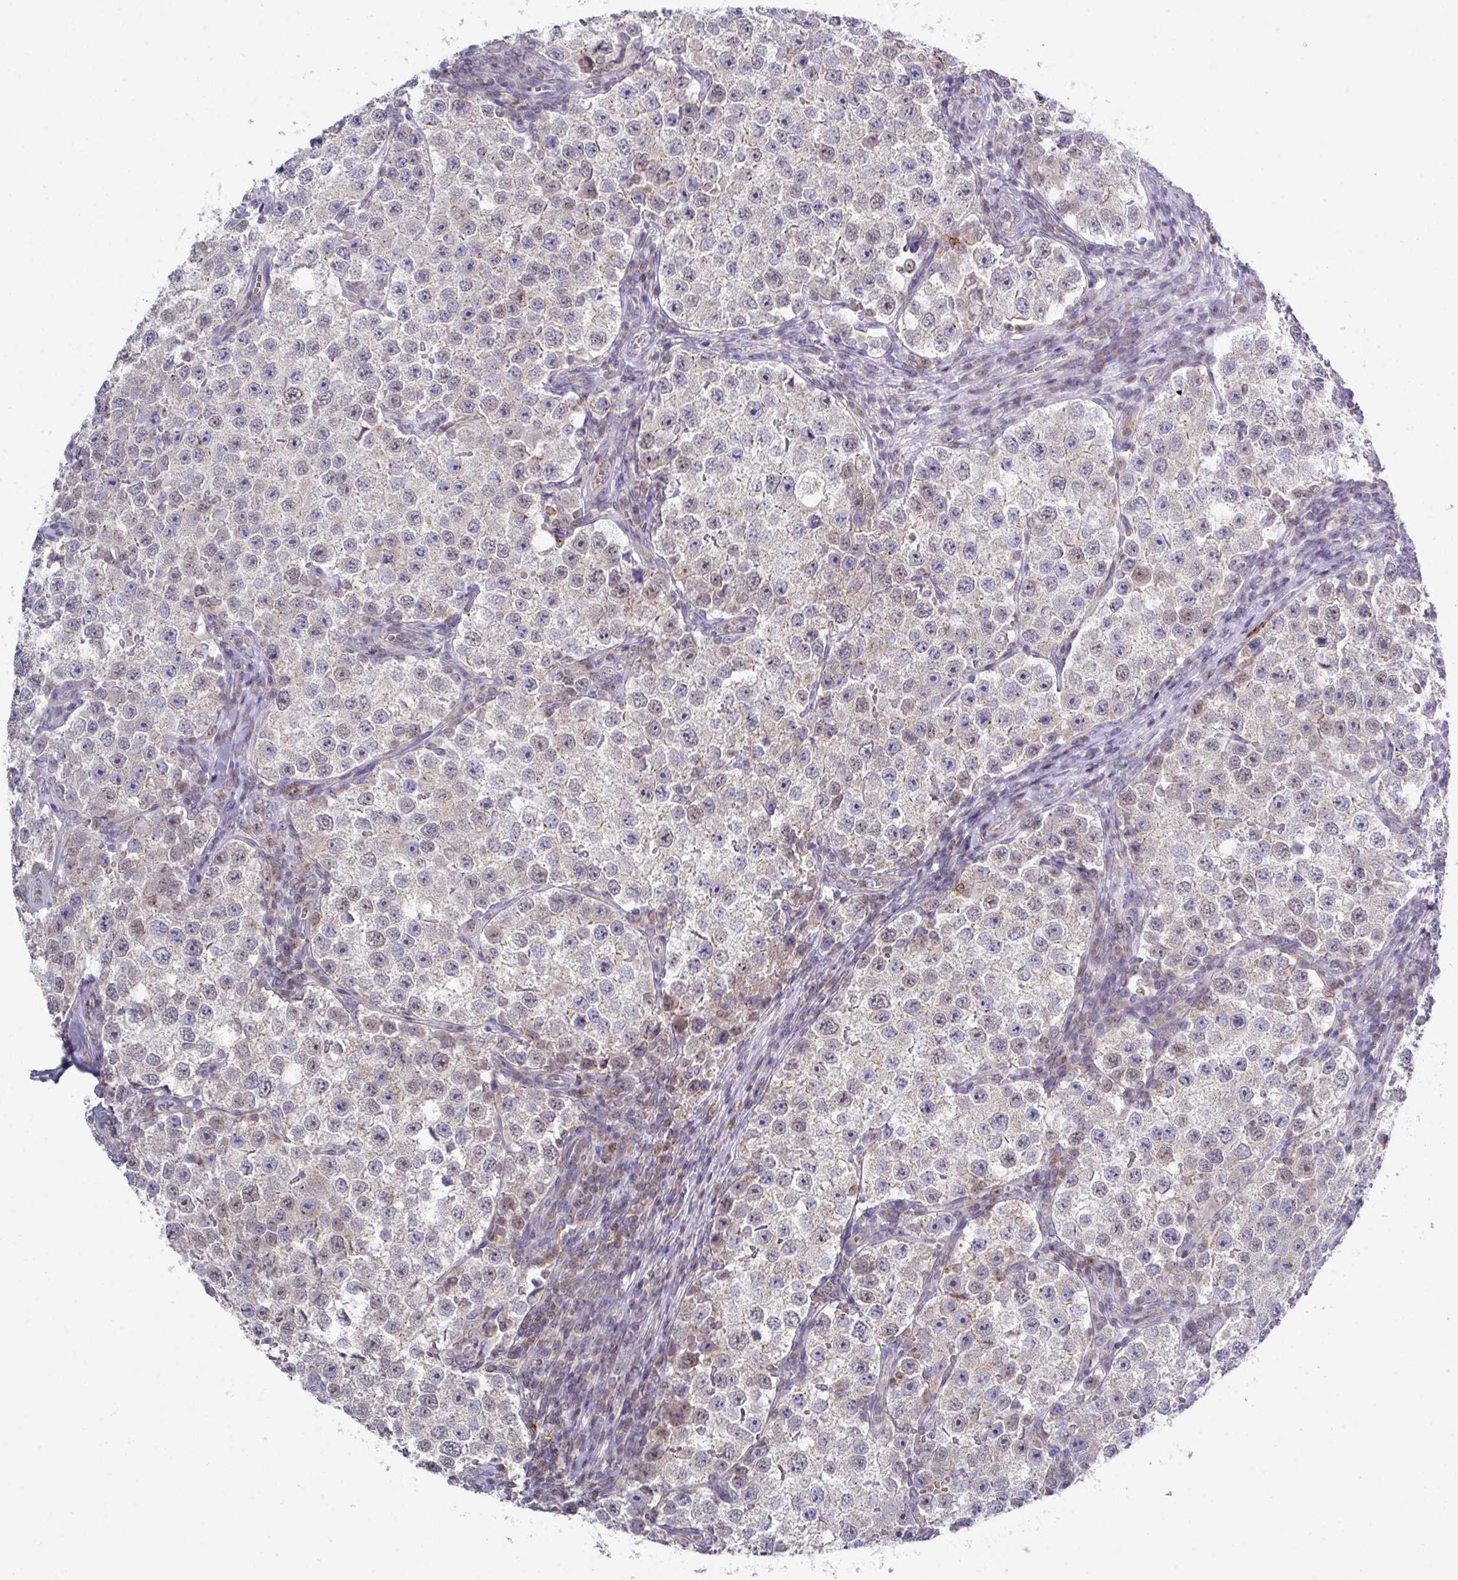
{"staining": {"intensity": "weak", "quantity": "25%-75%", "location": "cytoplasmic/membranous"}, "tissue": "testis cancer", "cell_type": "Tumor cells", "image_type": "cancer", "snomed": [{"axis": "morphology", "description": "Seminoma, NOS"}, {"axis": "topography", "description": "Testis"}], "caption": "Tumor cells display low levels of weak cytoplasmic/membranous positivity in about 25%-75% of cells in human testis cancer.", "gene": "DCAF12L2", "patient": {"sex": "male", "age": 37}}